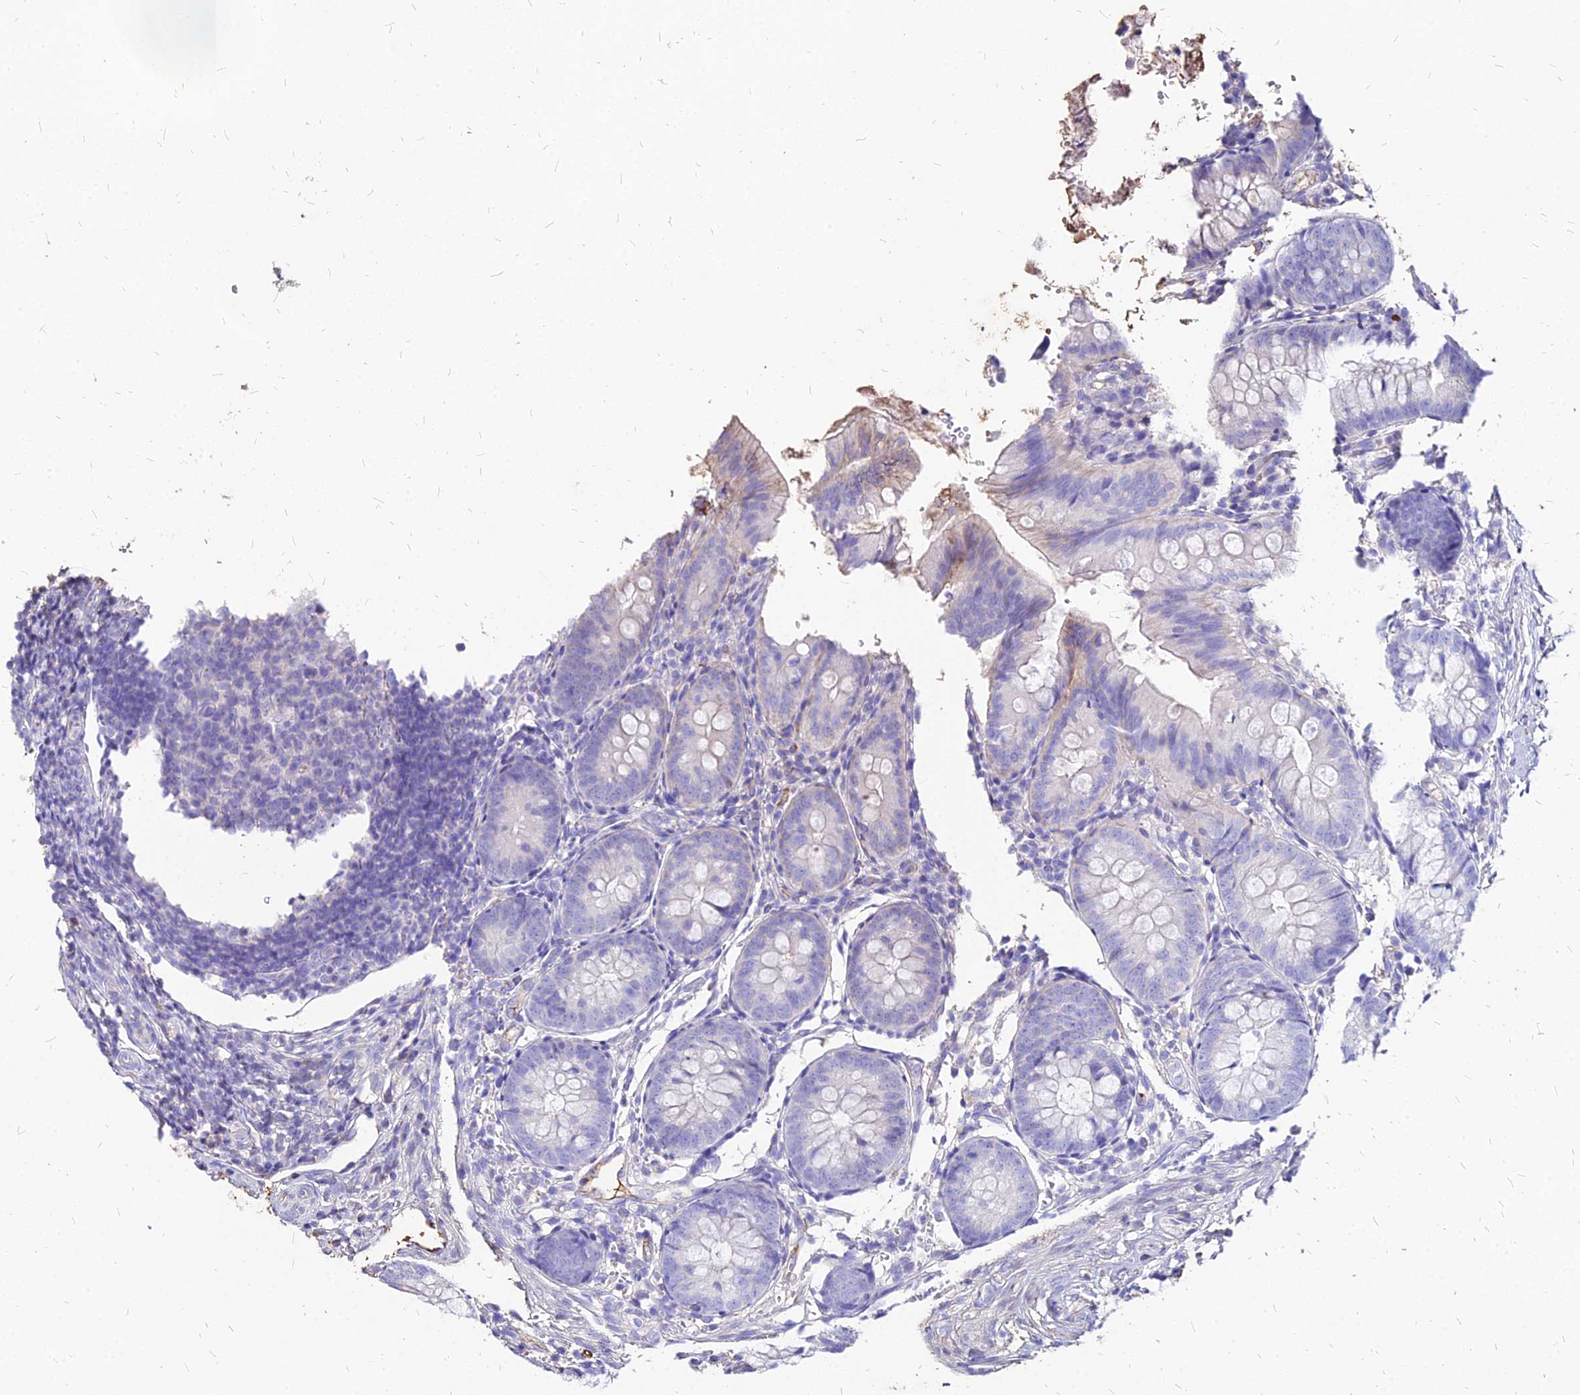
{"staining": {"intensity": "negative", "quantity": "none", "location": "none"}, "tissue": "appendix", "cell_type": "Glandular cells", "image_type": "normal", "snomed": [{"axis": "morphology", "description": "Normal tissue, NOS"}, {"axis": "topography", "description": "Appendix"}], "caption": "Appendix stained for a protein using immunohistochemistry (IHC) displays no positivity glandular cells.", "gene": "NME5", "patient": {"sex": "male", "age": 1}}